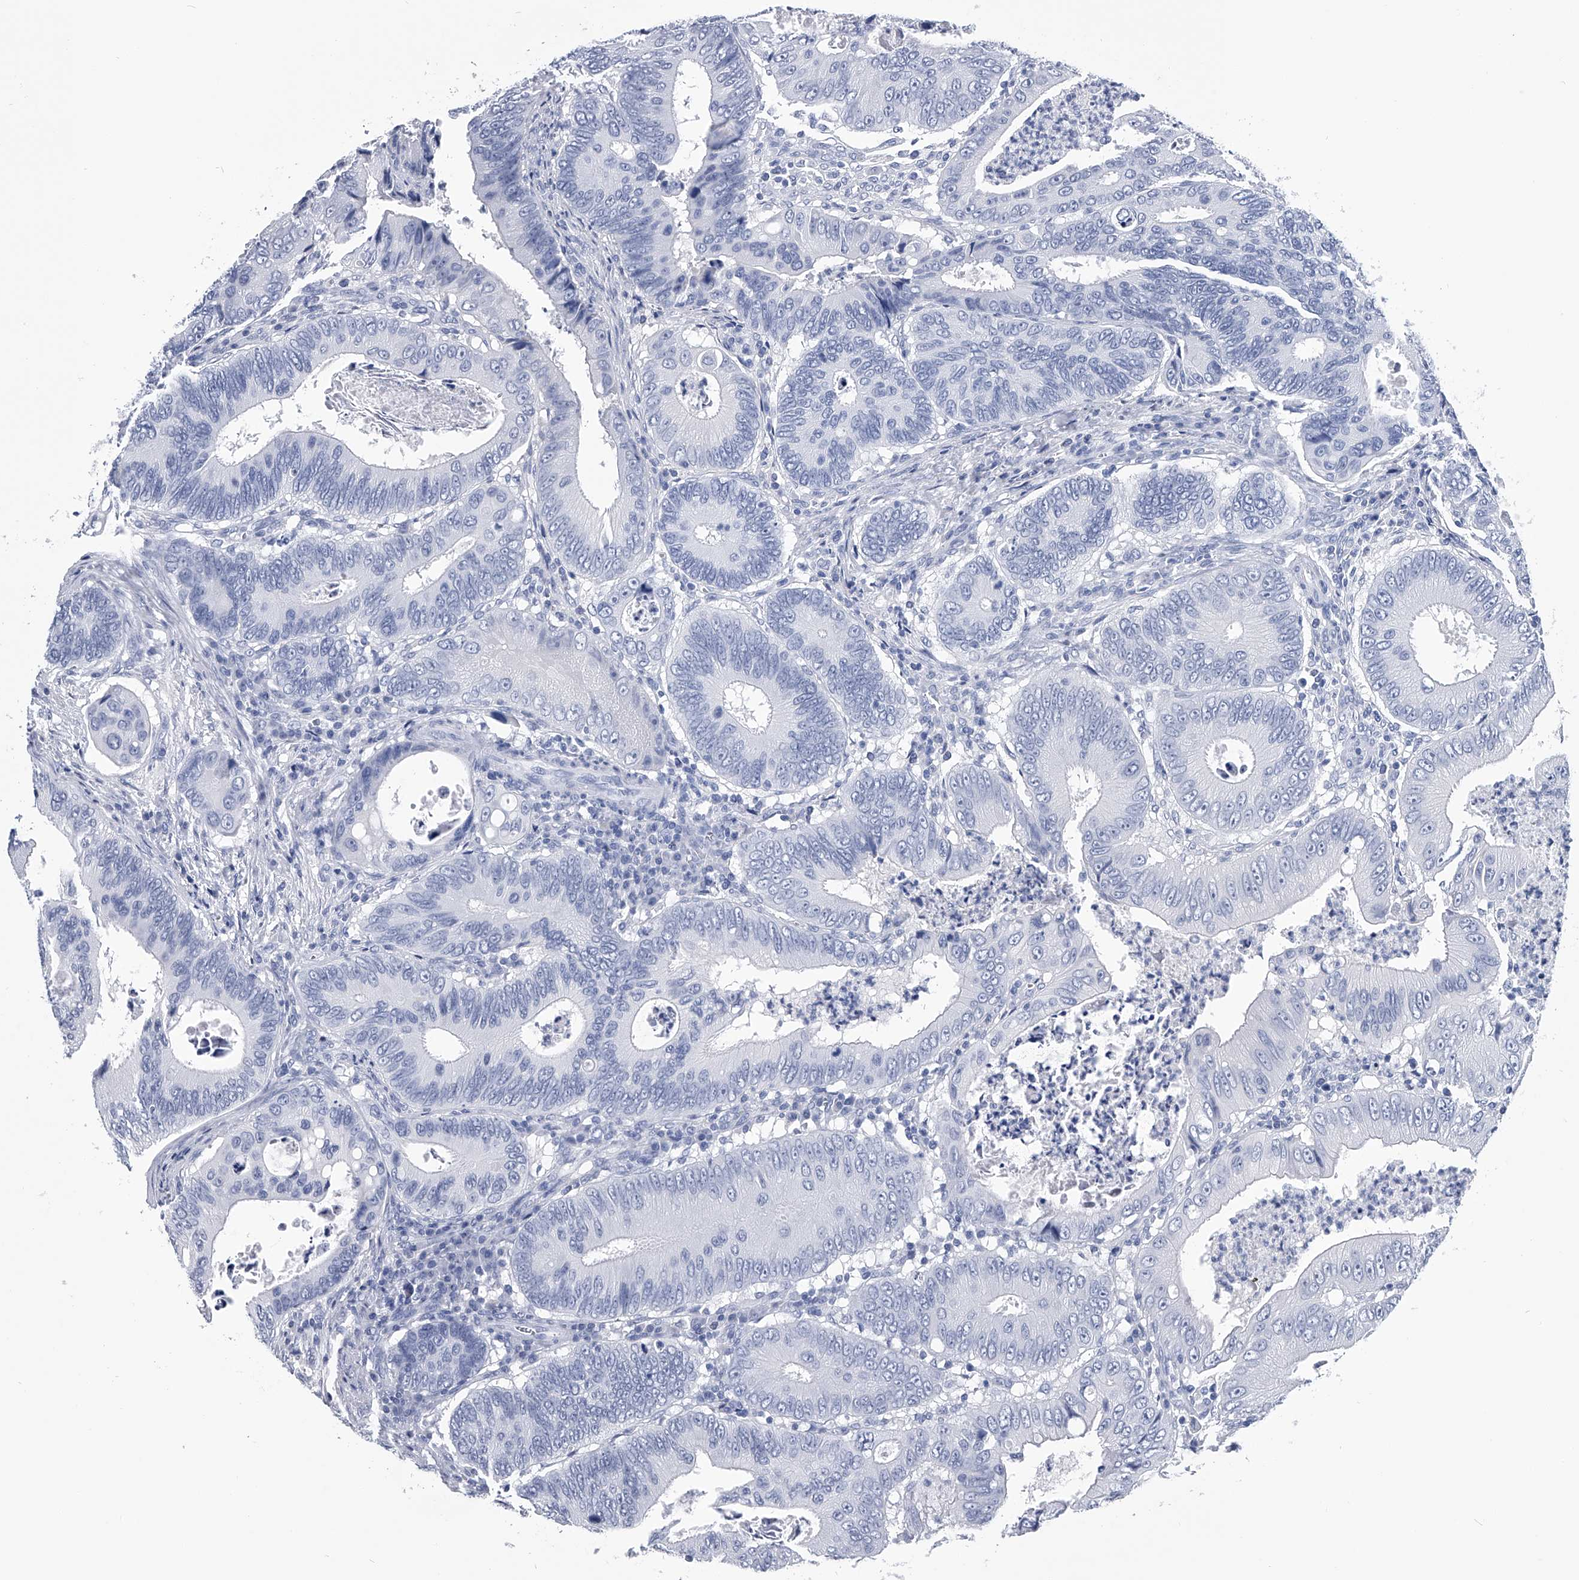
{"staining": {"intensity": "negative", "quantity": "none", "location": "none"}, "tissue": "colorectal cancer", "cell_type": "Tumor cells", "image_type": "cancer", "snomed": [{"axis": "morphology", "description": "Inflammation, NOS"}, {"axis": "morphology", "description": "Adenocarcinoma, NOS"}, {"axis": "topography", "description": "Colon"}], "caption": "Histopathology image shows no significant protein positivity in tumor cells of colorectal adenocarcinoma.", "gene": "PDXK", "patient": {"sex": "male", "age": 72}}